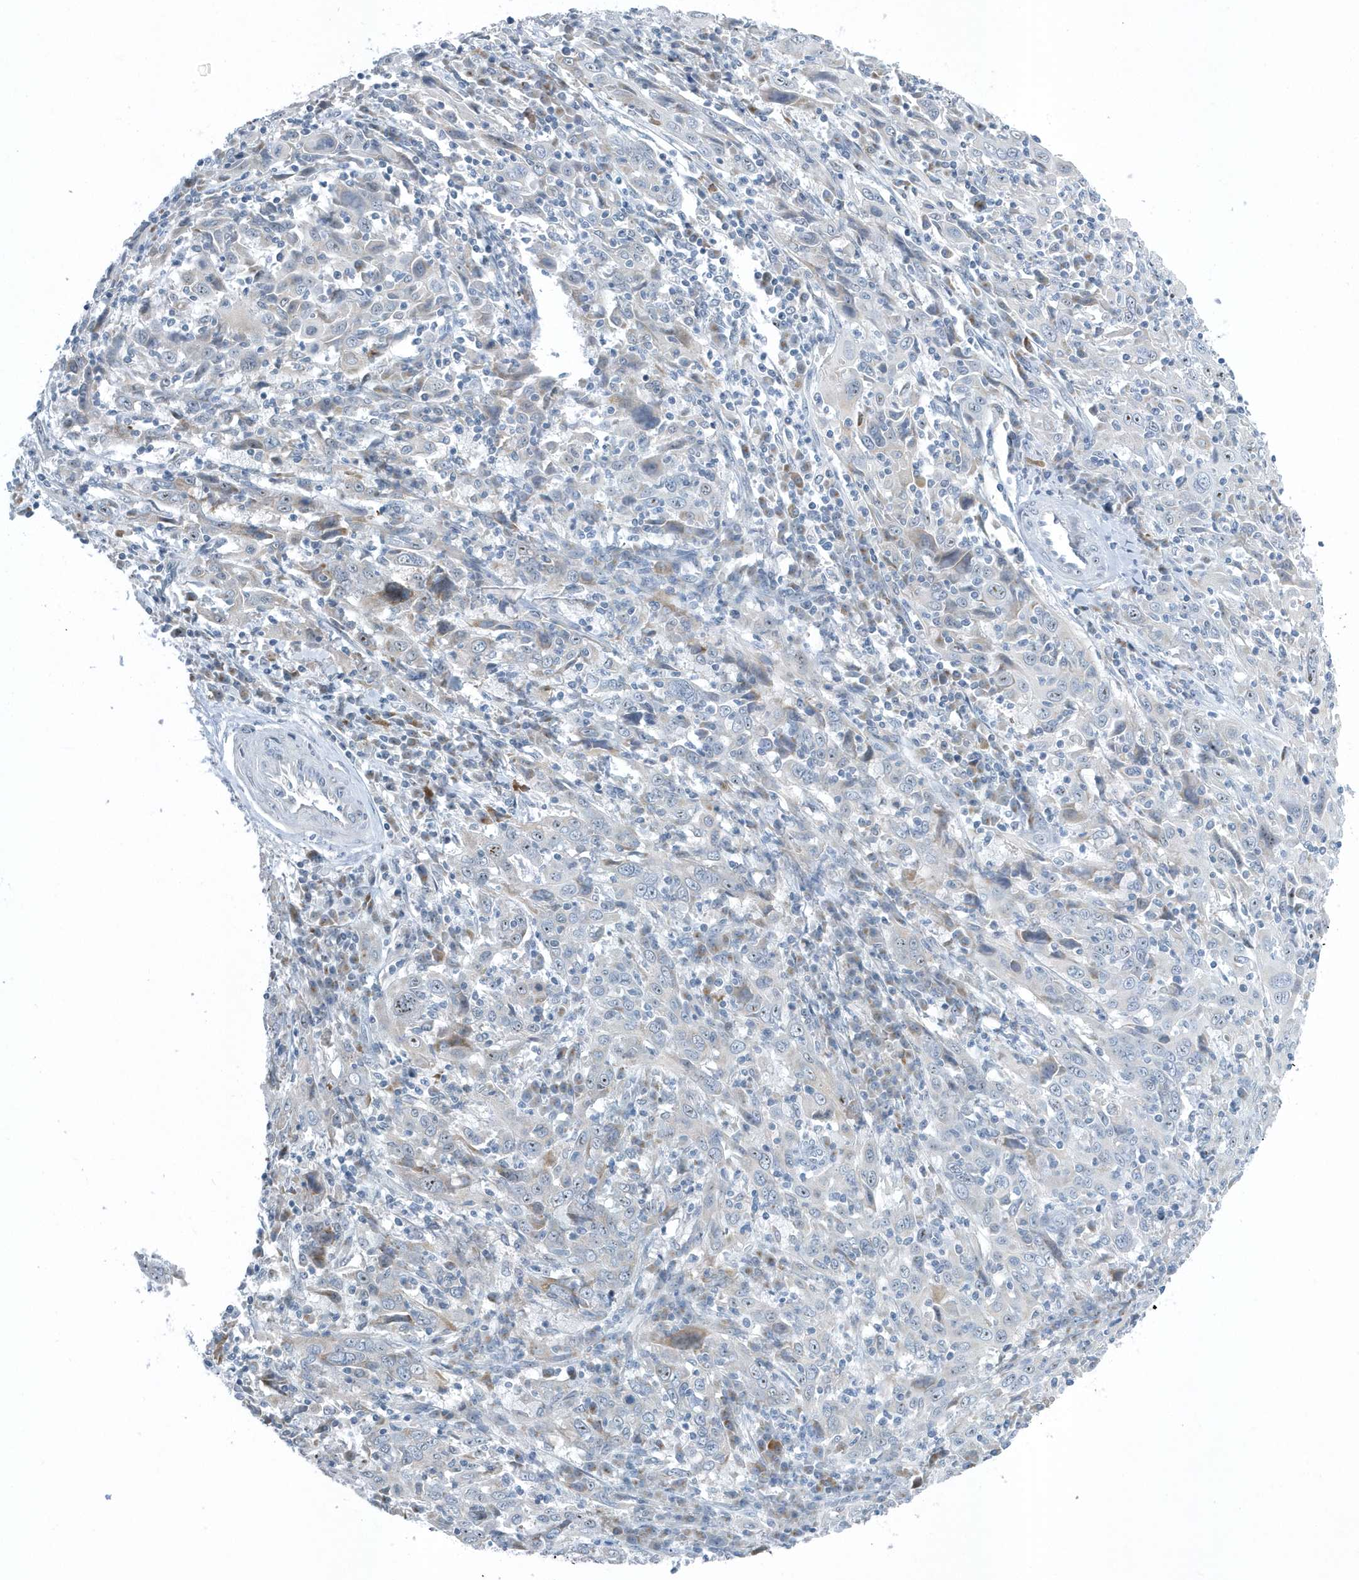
{"staining": {"intensity": "weak", "quantity": "<25%", "location": "nuclear"}, "tissue": "cervical cancer", "cell_type": "Tumor cells", "image_type": "cancer", "snomed": [{"axis": "morphology", "description": "Squamous cell carcinoma, NOS"}, {"axis": "topography", "description": "Cervix"}], "caption": "Human cervical squamous cell carcinoma stained for a protein using immunohistochemistry (IHC) exhibits no expression in tumor cells.", "gene": "RPF2", "patient": {"sex": "female", "age": 46}}